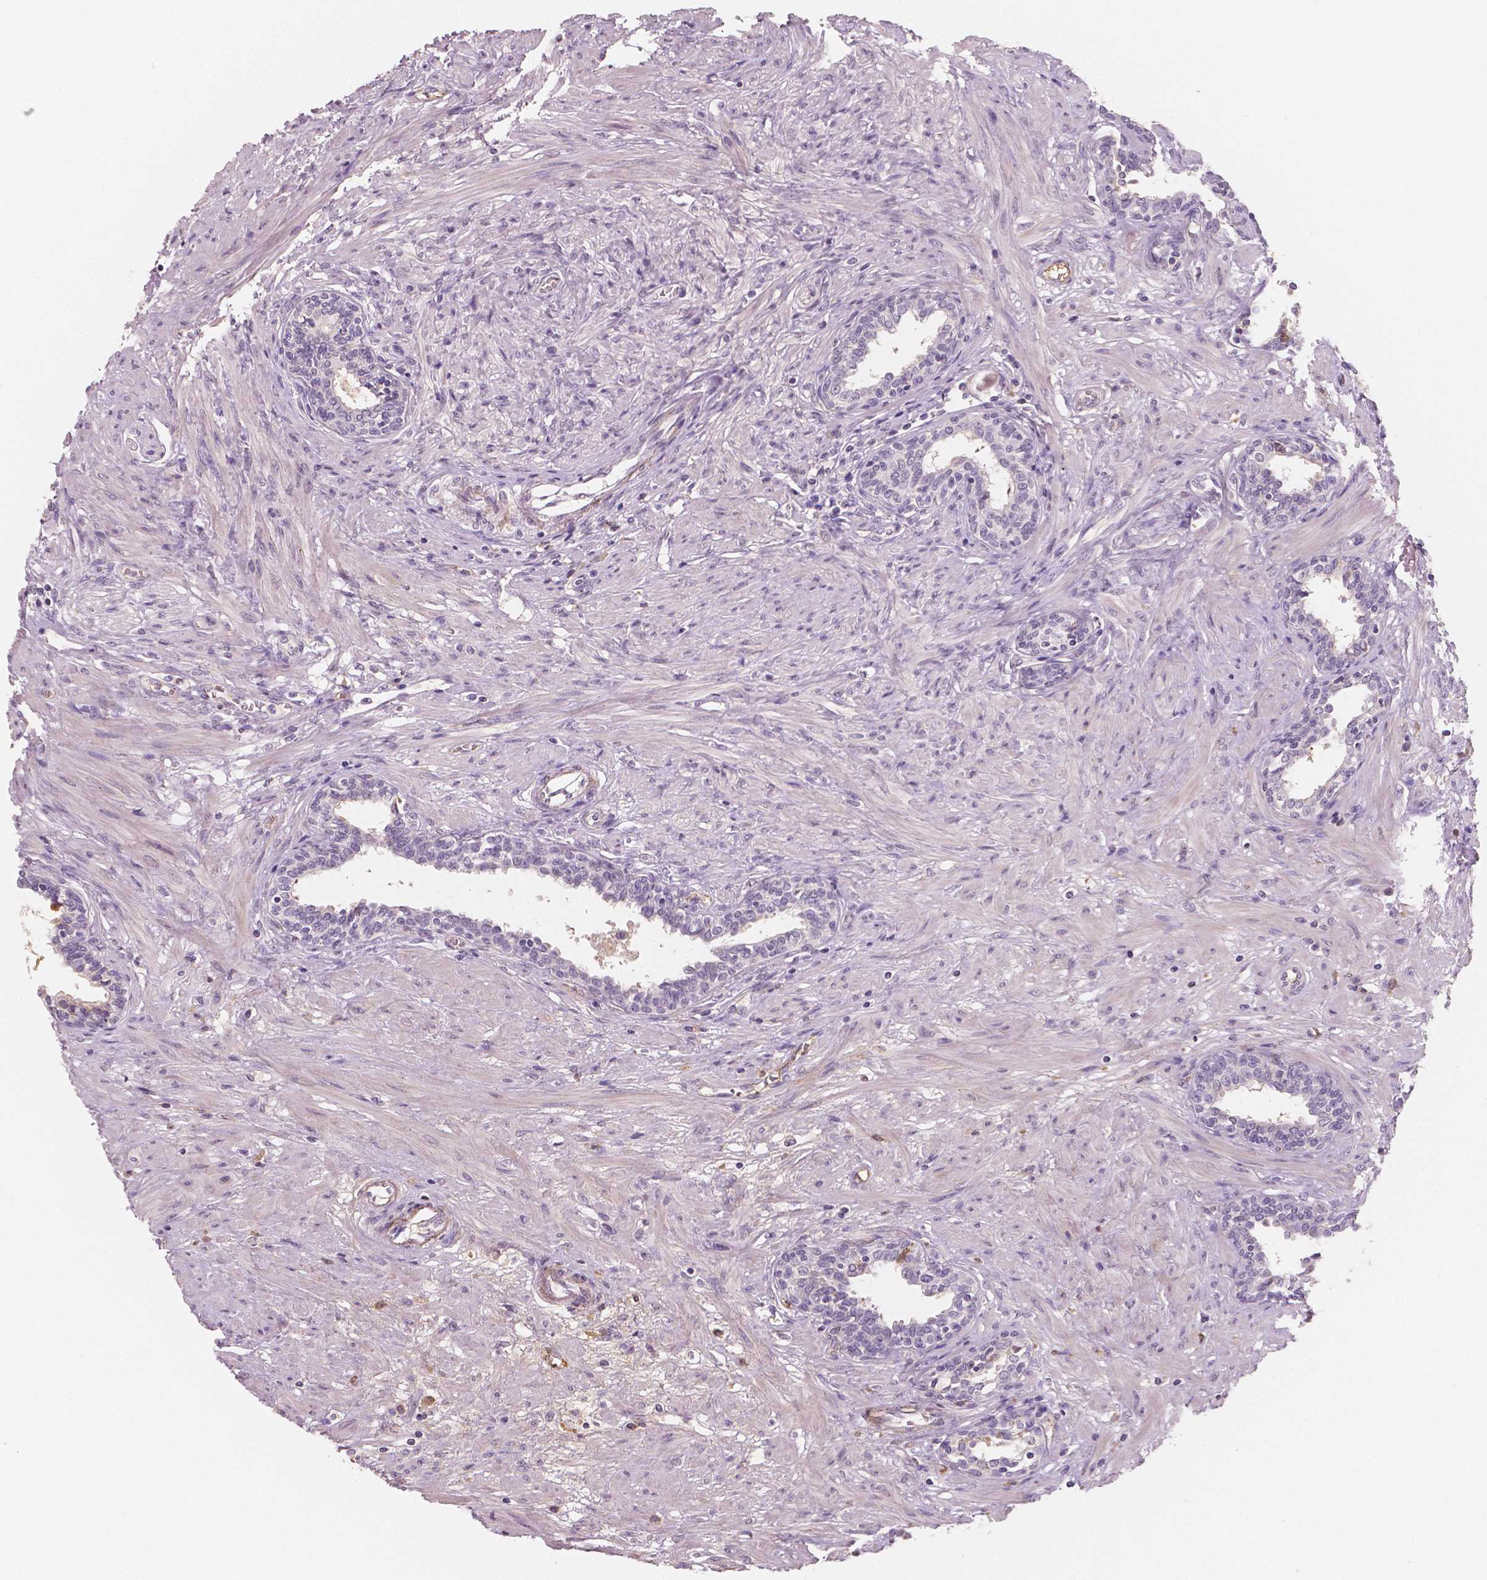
{"staining": {"intensity": "negative", "quantity": "none", "location": "none"}, "tissue": "prostate", "cell_type": "Glandular cells", "image_type": "normal", "snomed": [{"axis": "morphology", "description": "Normal tissue, NOS"}, {"axis": "topography", "description": "Prostate"}], "caption": "The histopathology image demonstrates no significant positivity in glandular cells of prostate.", "gene": "APOA4", "patient": {"sex": "male", "age": 55}}